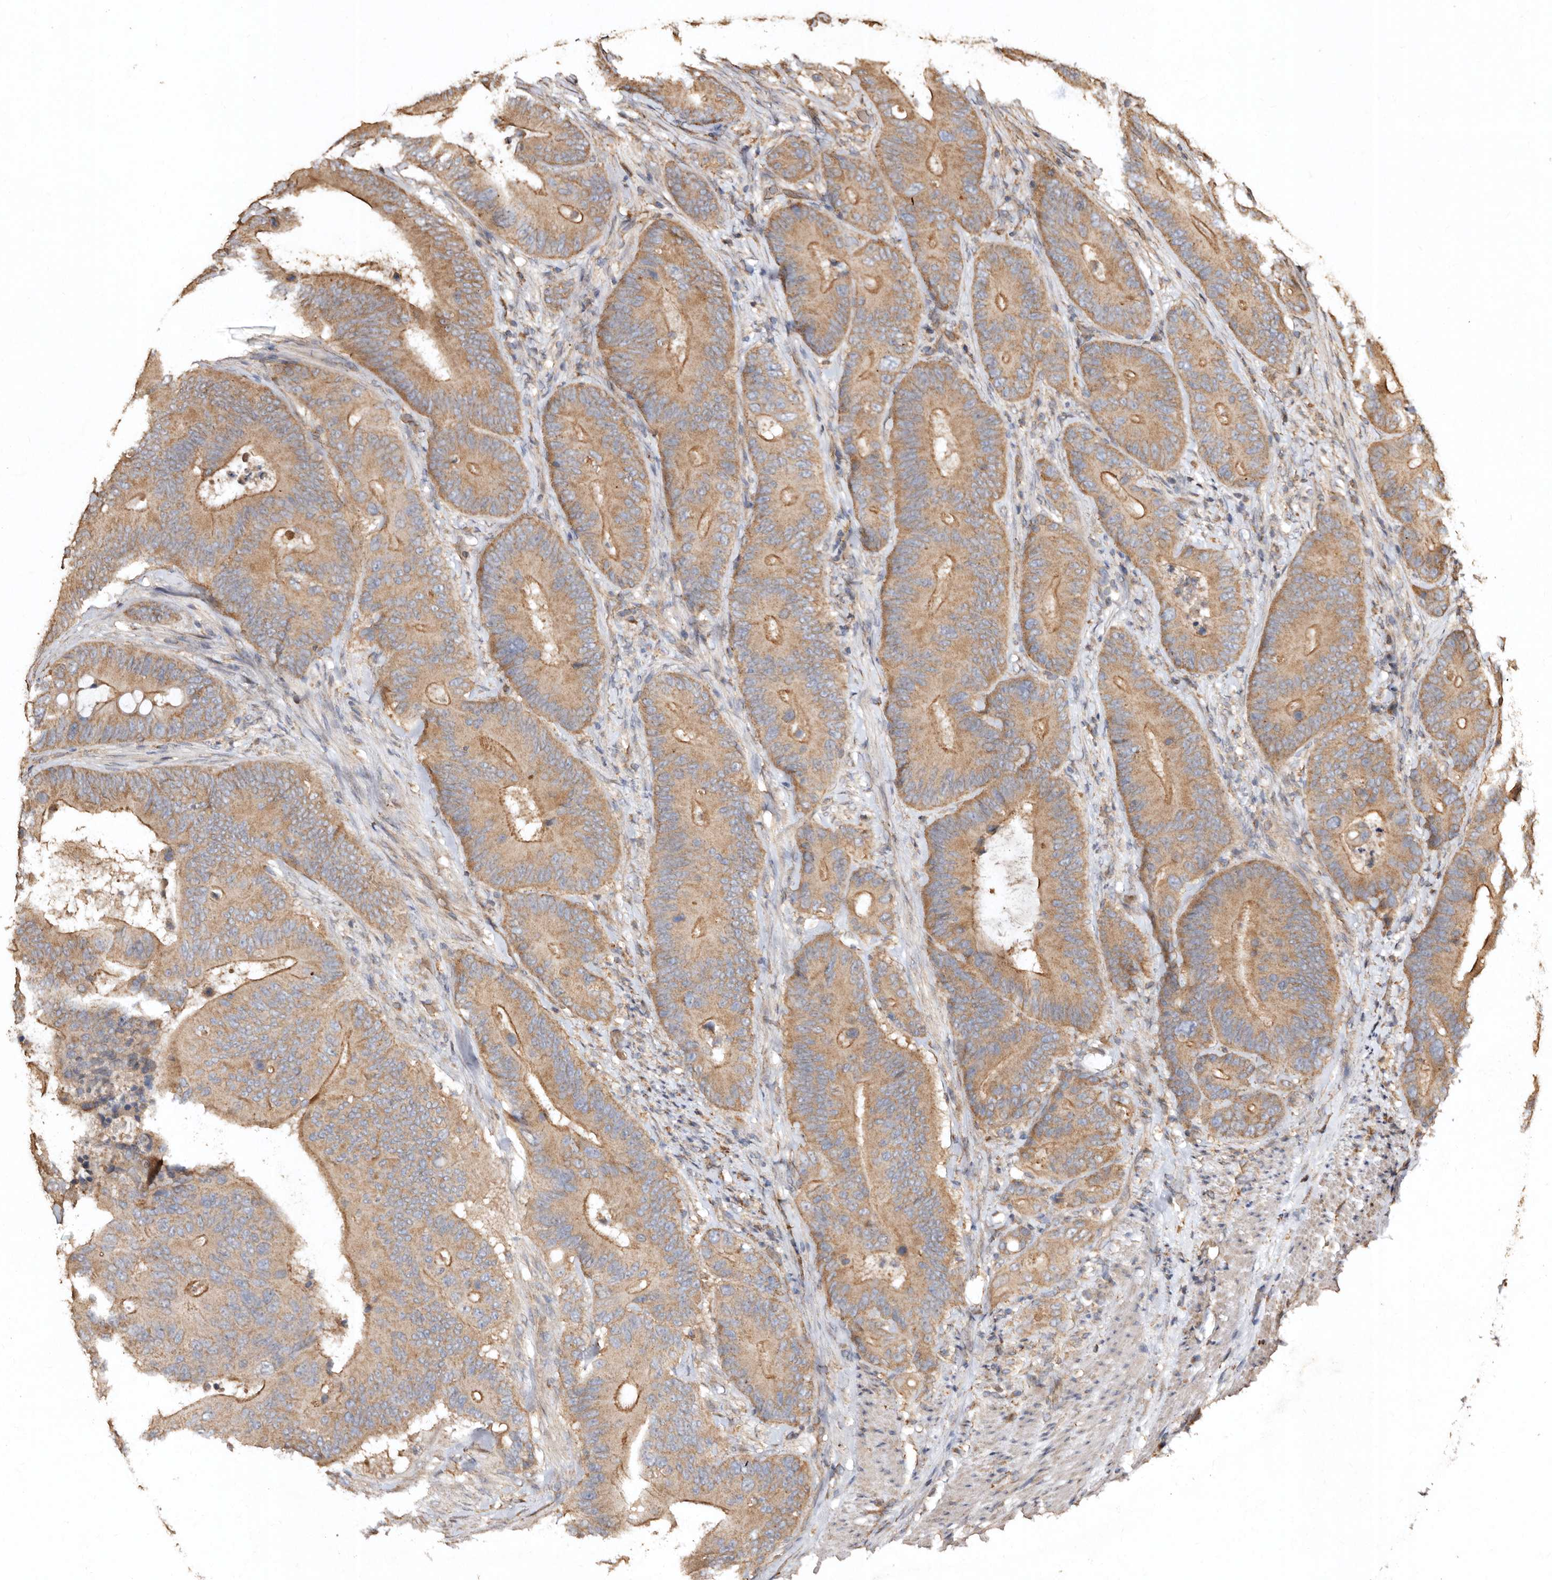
{"staining": {"intensity": "moderate", "quantity": ">75%", "location": "cytoplasmic/membranous"}, "tissue": "colorectal cancer", "cell_type": "Tumor cells", "image_type": "cancer", "snomed": [{"axis": "morphology", "description": "Adenocarcinoma, NOS"}, {"axis": "topography", "description": "Colon"}], "caption": "DAB (3,3'-diaminobenzidine) immunohistochemical staining of human adenocarcinoma (colorectal) exhibits moderate cytoplasmic/membranous protein staining in approximately >75% of tumor cells.", "gene": "FARS2", "patient": {"sex": "male", "age": 83}}